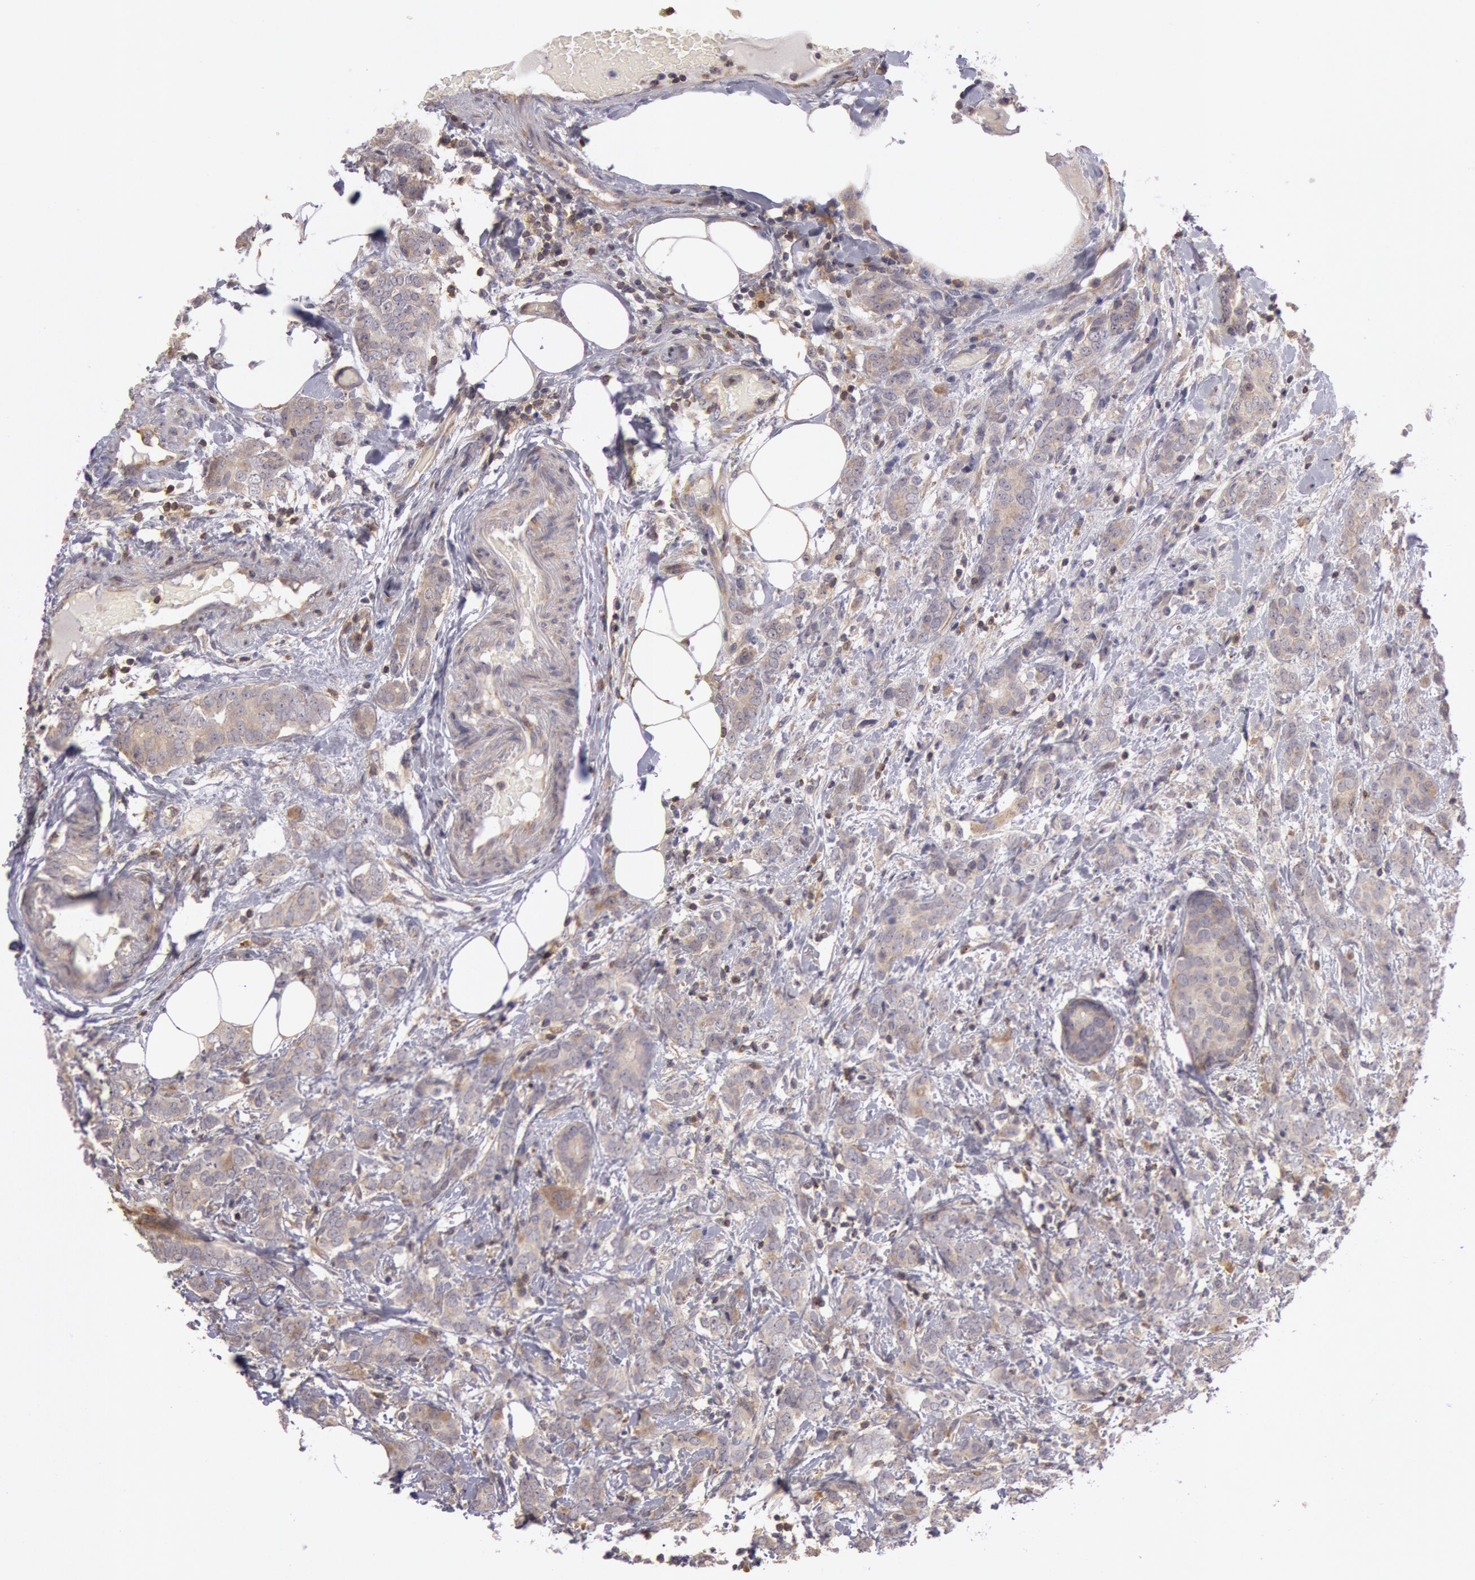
{"staining": {"intensity": "weak", "quantity": ">75%", "location": "cytoplasmic/membranous"}, "tissue": "breast cancer", "cell_type": "Tumor cells", "image_type": "cancer", "snomed": [{"axis": "morphology", "description": "Duct carcinoma"}, {"axis": "topography", "description": "Breast"}], "caption": "Protein expression analysis of invasive ductal carcinoma (breast) exhibits weak cytoplasmic/membranous expression in about >75% of tumor cells. The staining was performed using DAB (3,3'-diaminobenzidine), with brown indicating positive protein expression. Nuclei are stained blue with hematoxylin.", "gene": "NMT2", "patient": {"sex": "female", "age": 53}}